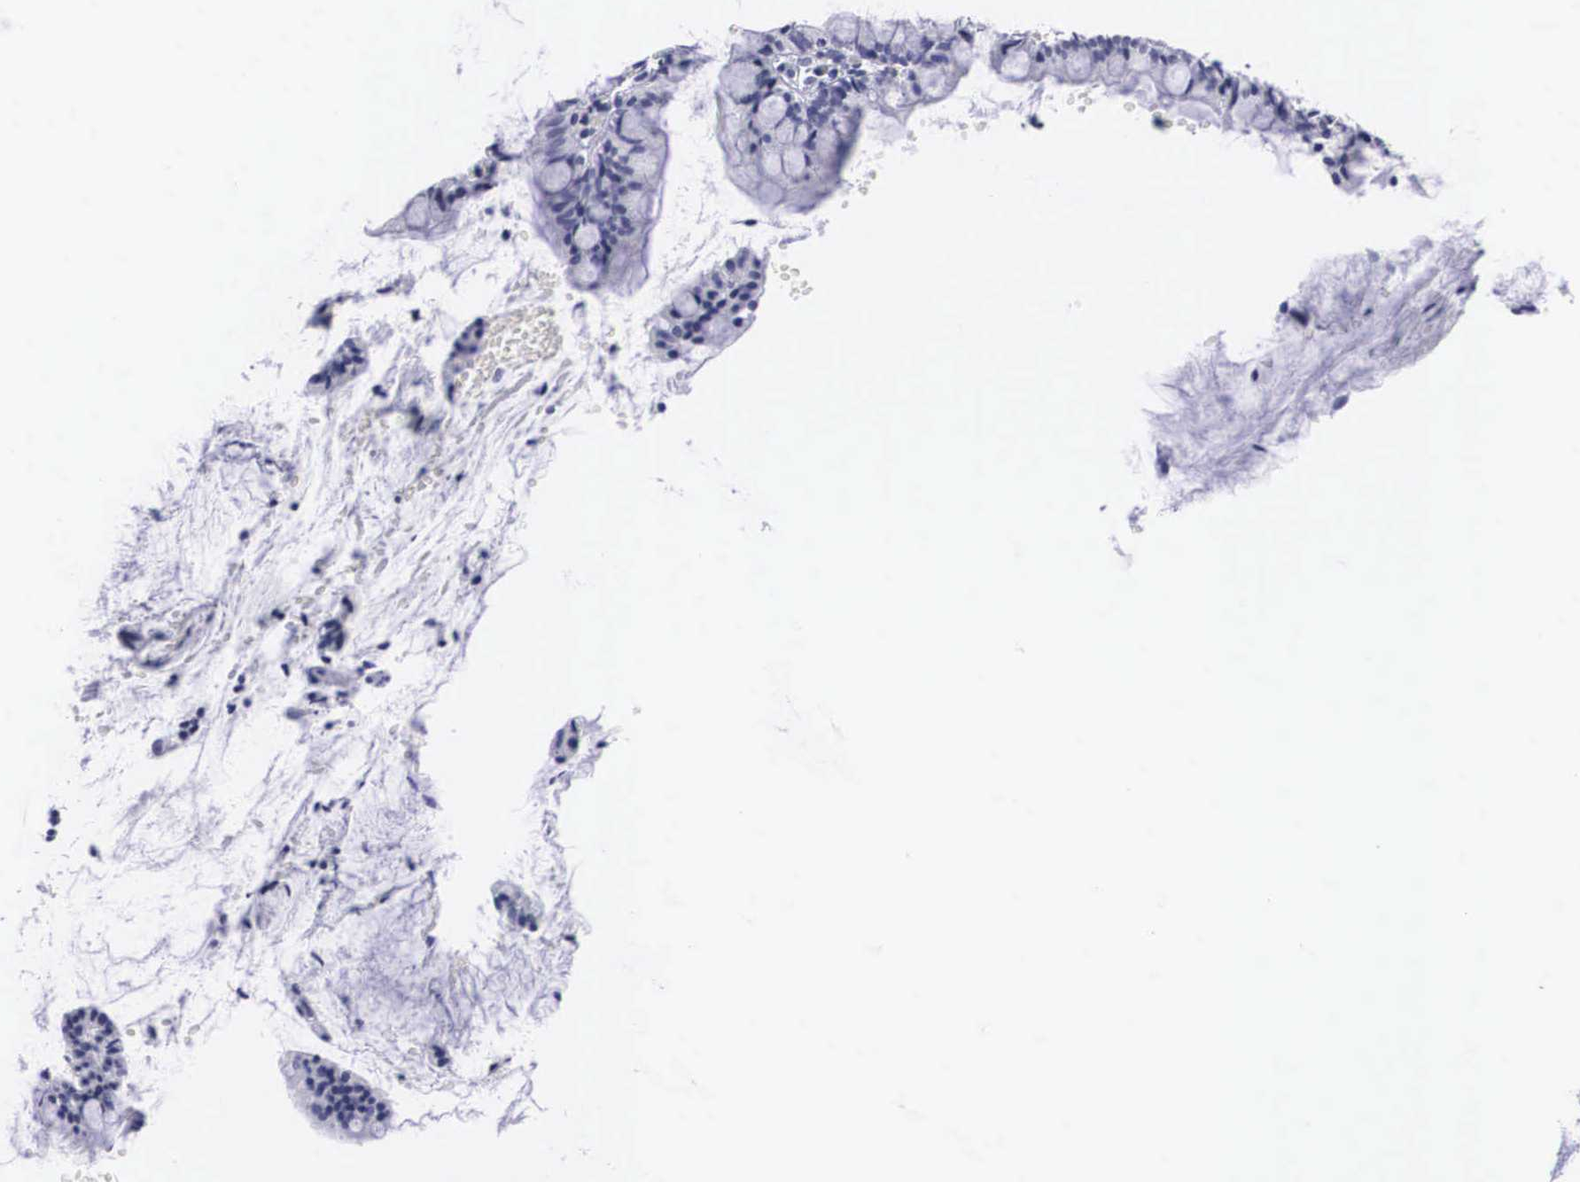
{"staining": {"intensity": "negative", "quantity": "none", "location": "none"}, "tissue": "small intestine", "cell_type": "Glandular cells", "image_type": "normal", "snomed": [{"axis": "morphology", "description": "Normal tissue, NOS"}, {"axis": "topography", "description": "Small intestine"}], "caption": "The immunohistochemistry (IHC) histopathology image has no significant staining in glandular cells of small intestine.", "gene": "C22orf31", "patient": {"sex": "male", "age": 1}}